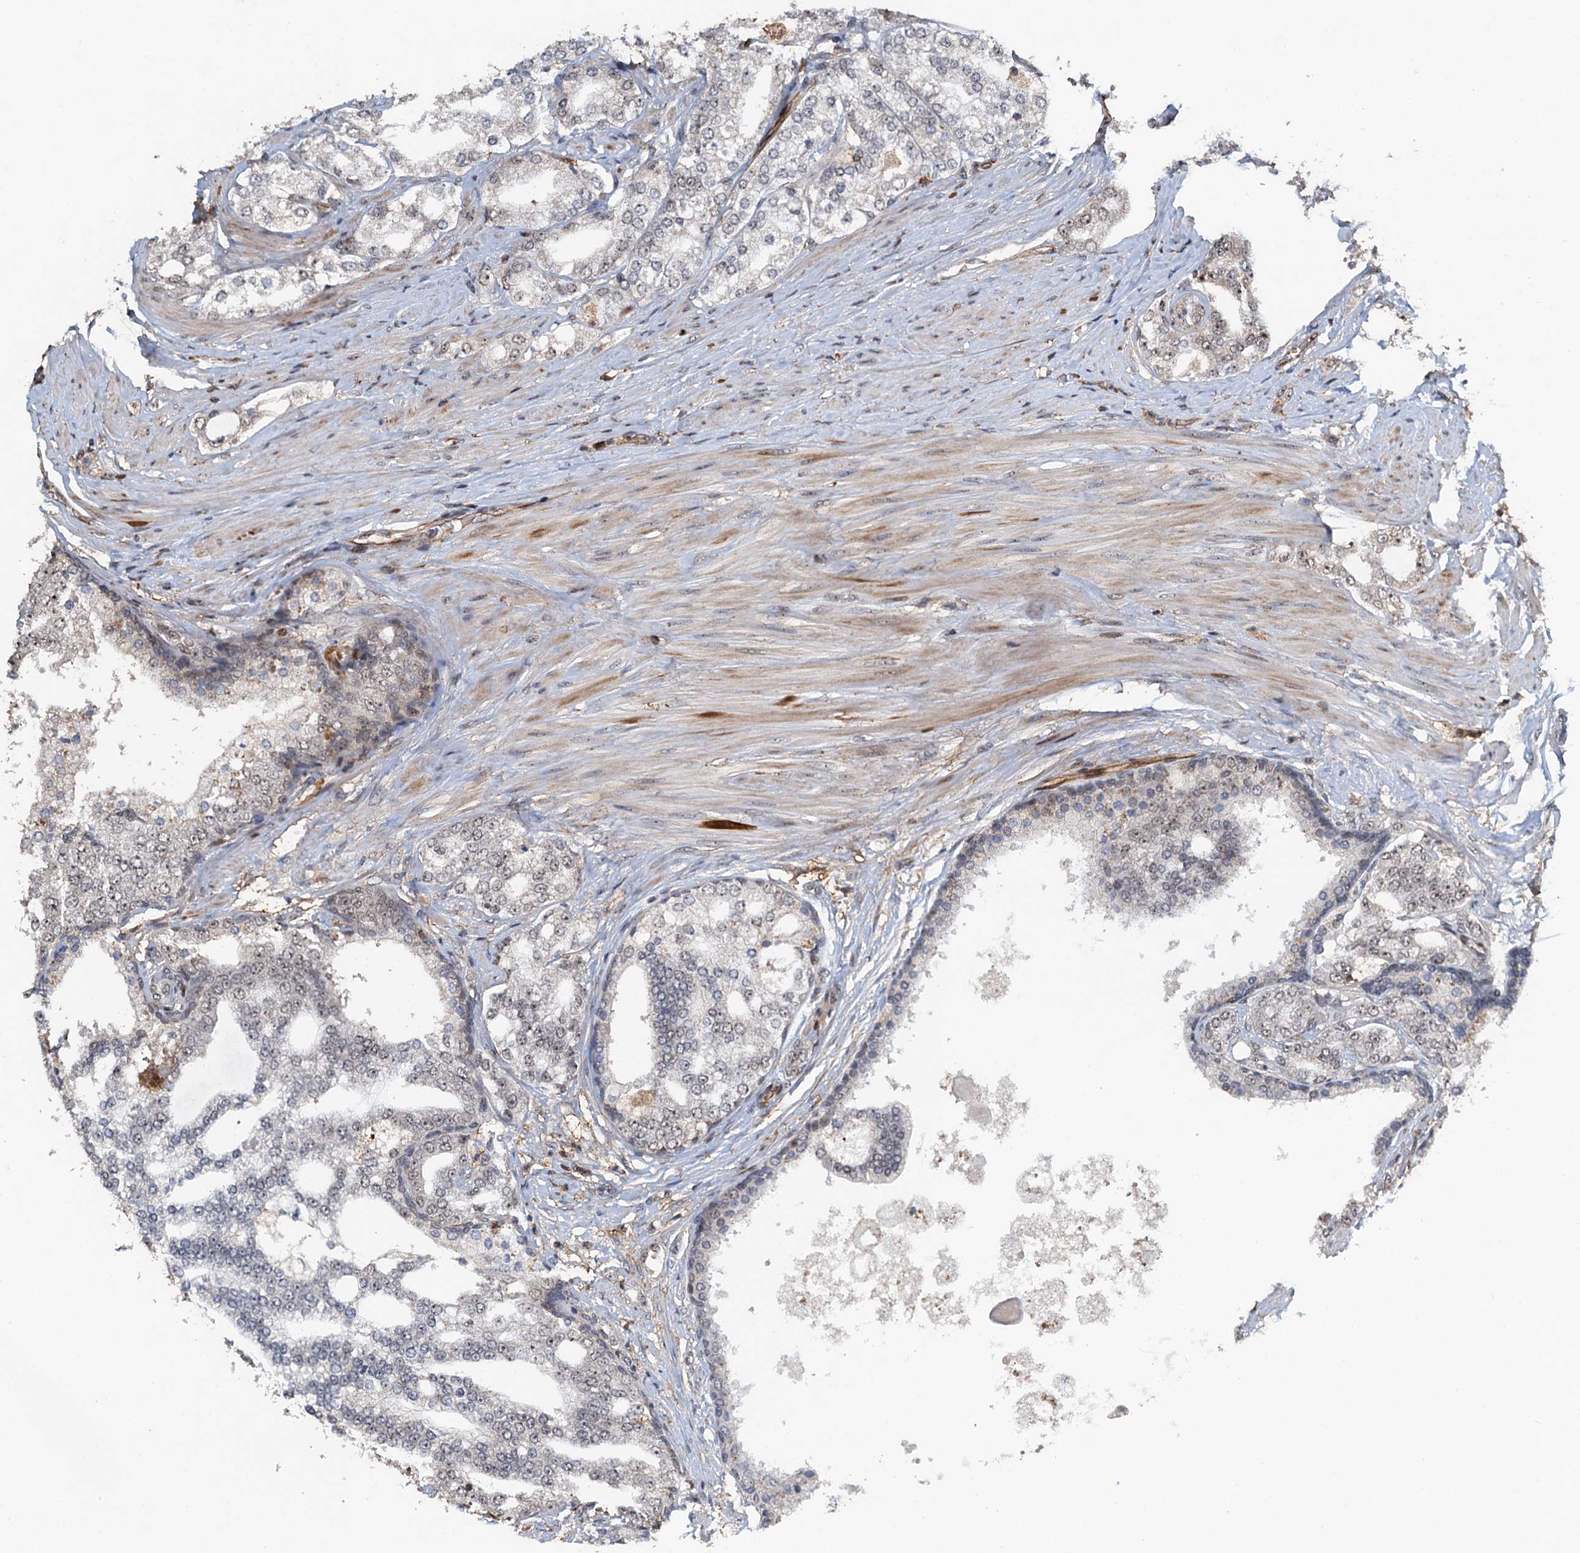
{"staining": {"intensity": "weak", "quantity": "<25%", "location": "nuclear"}, "tissue": "prostate cancer", "cell_type": "Tumor cells", "image_type": "cancer", "snomed": [{"axis": "morphology", "description": "Adenocarcinoma, High grade"}, {"axis": "topography", "description": "Prostate"}], "caption": "High magnification brightfield microscopy of prostate cancer stained with DAB (brown) and counterstained with hematoxylin (blue): tumor cells show no significant positivity. The staining was performed using DAB to visualize the protein expression in brown, while the nuclei were stained in blue with hematoxylin (Magnification: 20x).", "gene": "TMA16", "patient": {"sex": "male", "age": 64}}